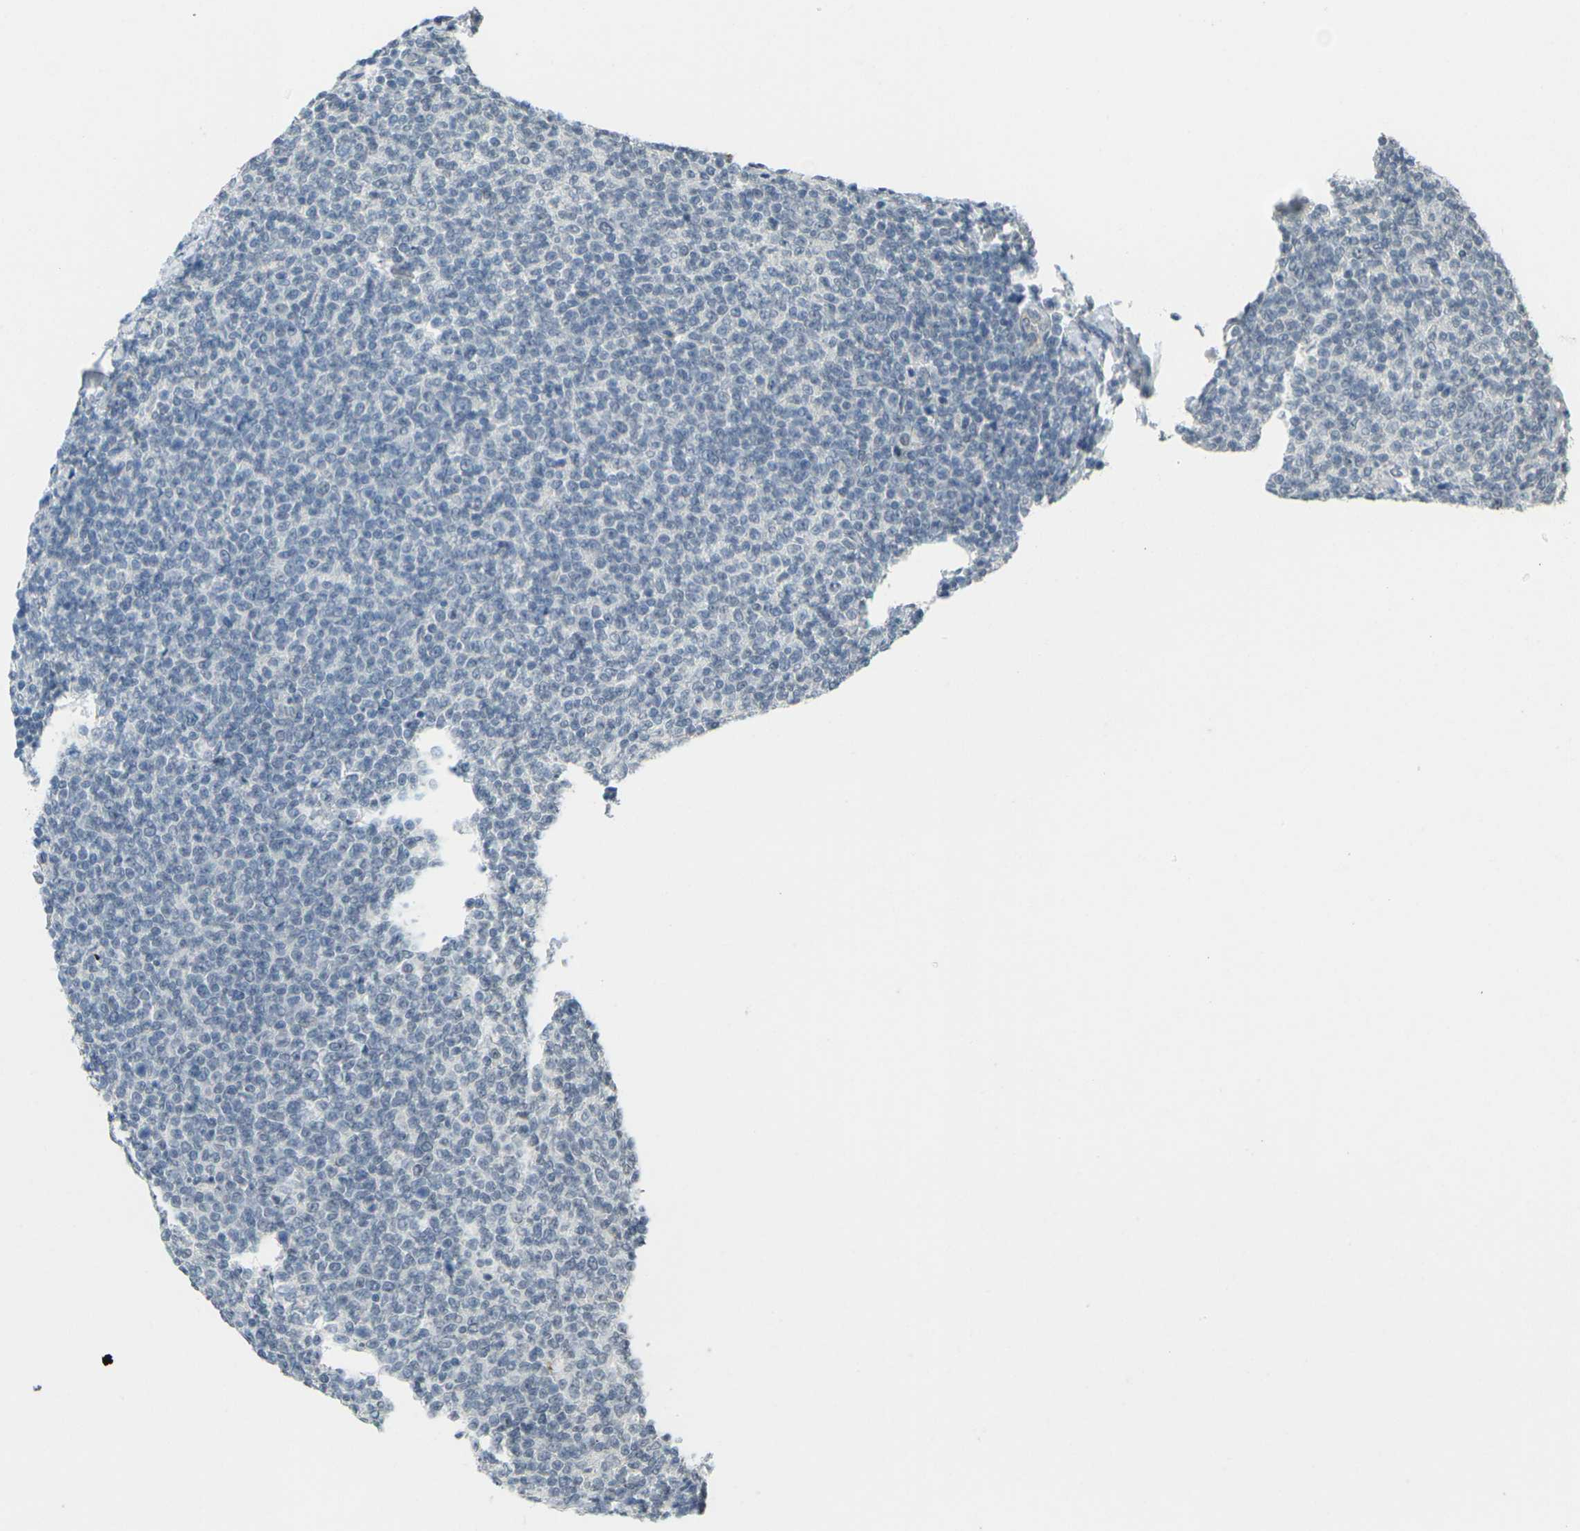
{"staining": {"intensity": "negative", "quantity": "none", "location": "none"}, "tissue": "lymphoma", "cell_type": "Tumor cells", "image_type": "cancer", "snomed": [{"axis": "morphology", "description": "Malignant lymphoma, non-Hodgkin's type, Low grade"}, {"axis": "topography", "description": "Lymph node"}], "caption": "Protein analysis of malignant lymphoma, non-Hodgkin's type (low-grade) demonstrates no significant staining in tumor cells. (IHC, brightfield microscopy, high magnification).", "gene": "SPTBN2", "patient": {"sex": "male", "age": 66}}